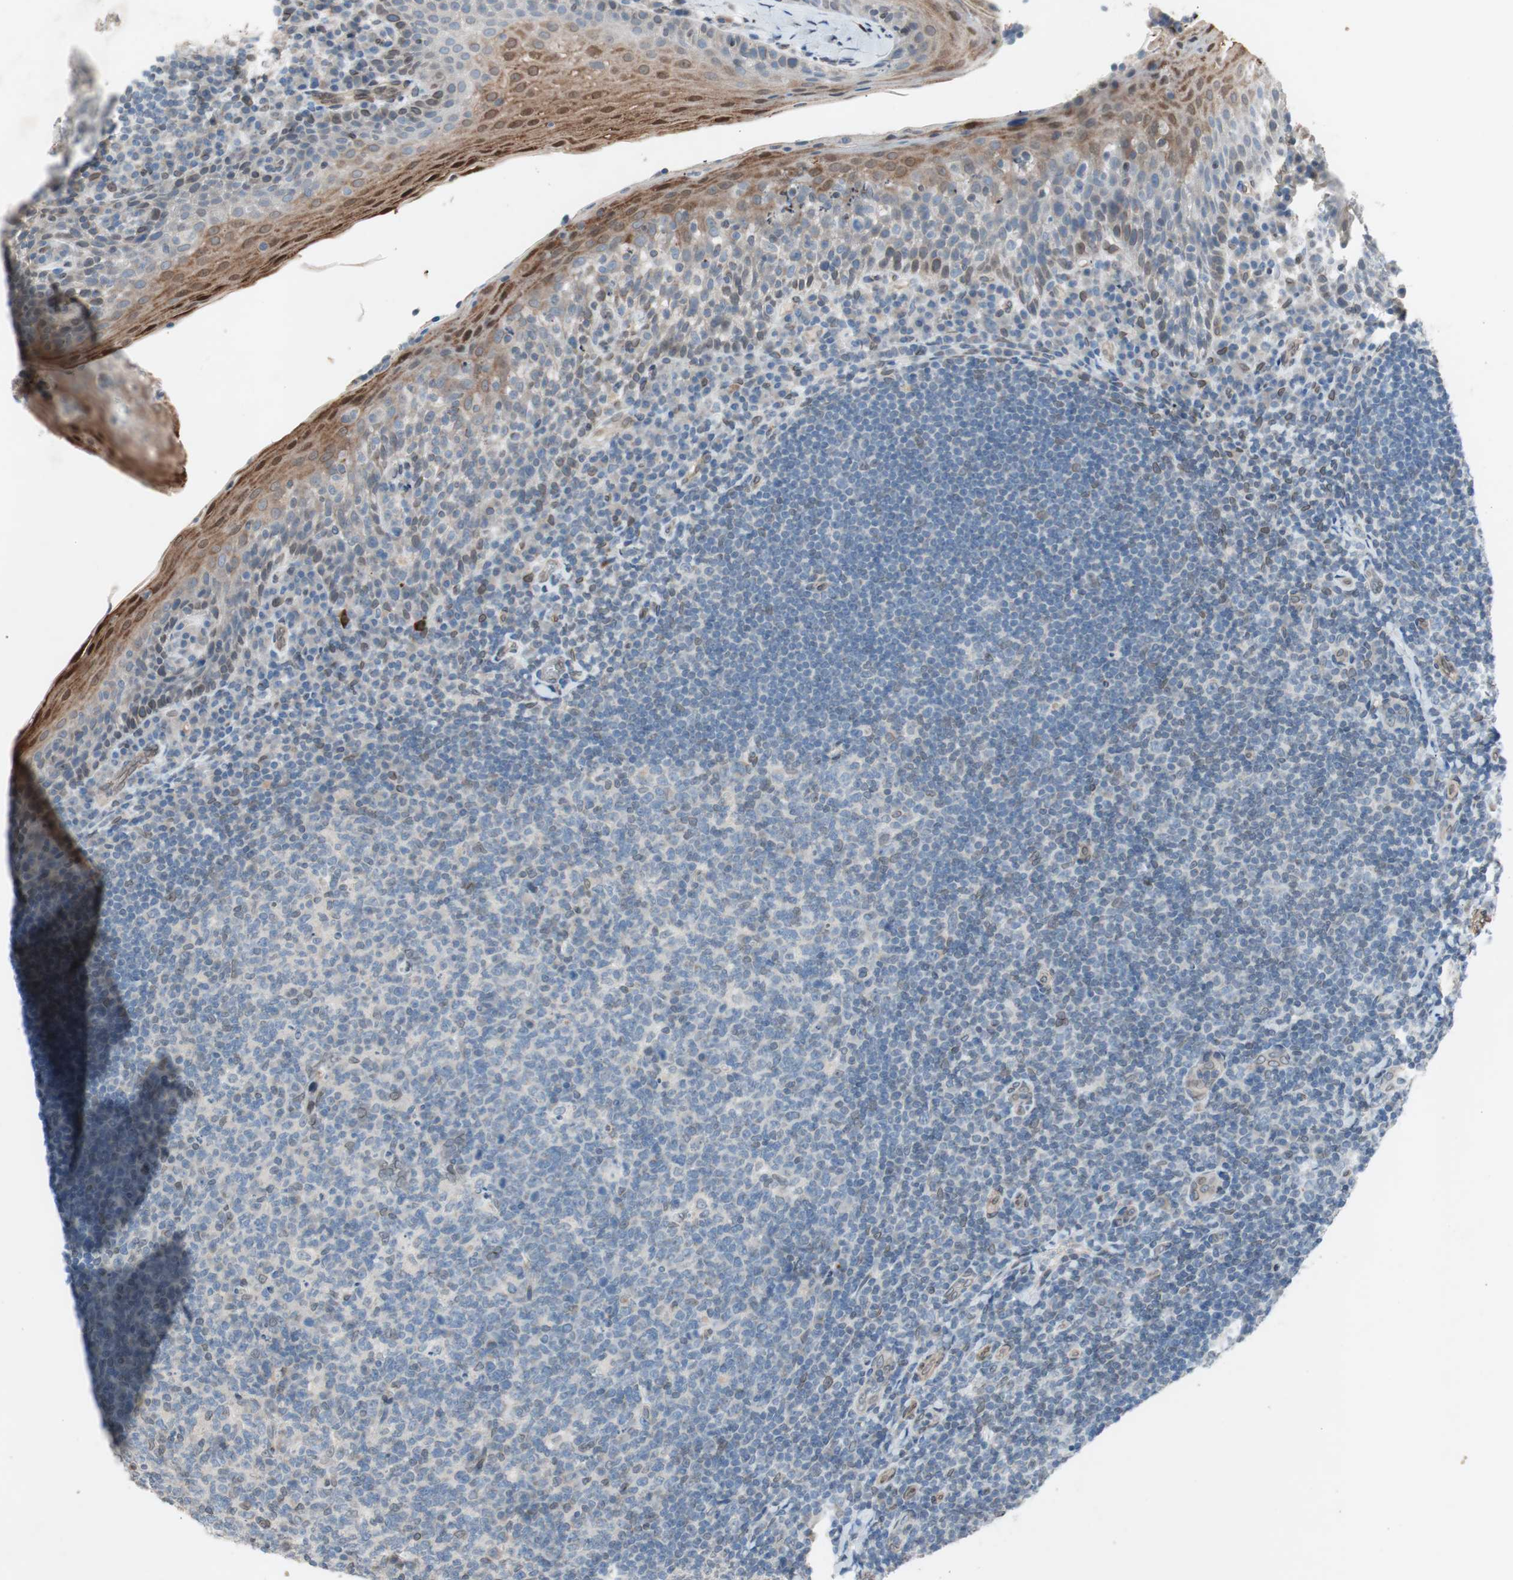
{"staining": {"intensity": "weak", "quantity": "<25%", "location": "cytoplasmic/membranous,nuclear"}, "tissue": "tonsil", "cell_type": "Germinal center cells", "image_type": "normal", "snomed": [{"axis": "morphology", "description": "Normal tissue, NOS"}, {"axis": "topography", "description": "Tonsil"}], "caption": "The micrograph exhibits no staining of germinal center cells in benign tonsil. (DAB (3,3'-diaminobenzidine) immunohistochemistry, high magnification).", "gene": "ARNT2", "patient": {"sex": "male", "age": 17}}